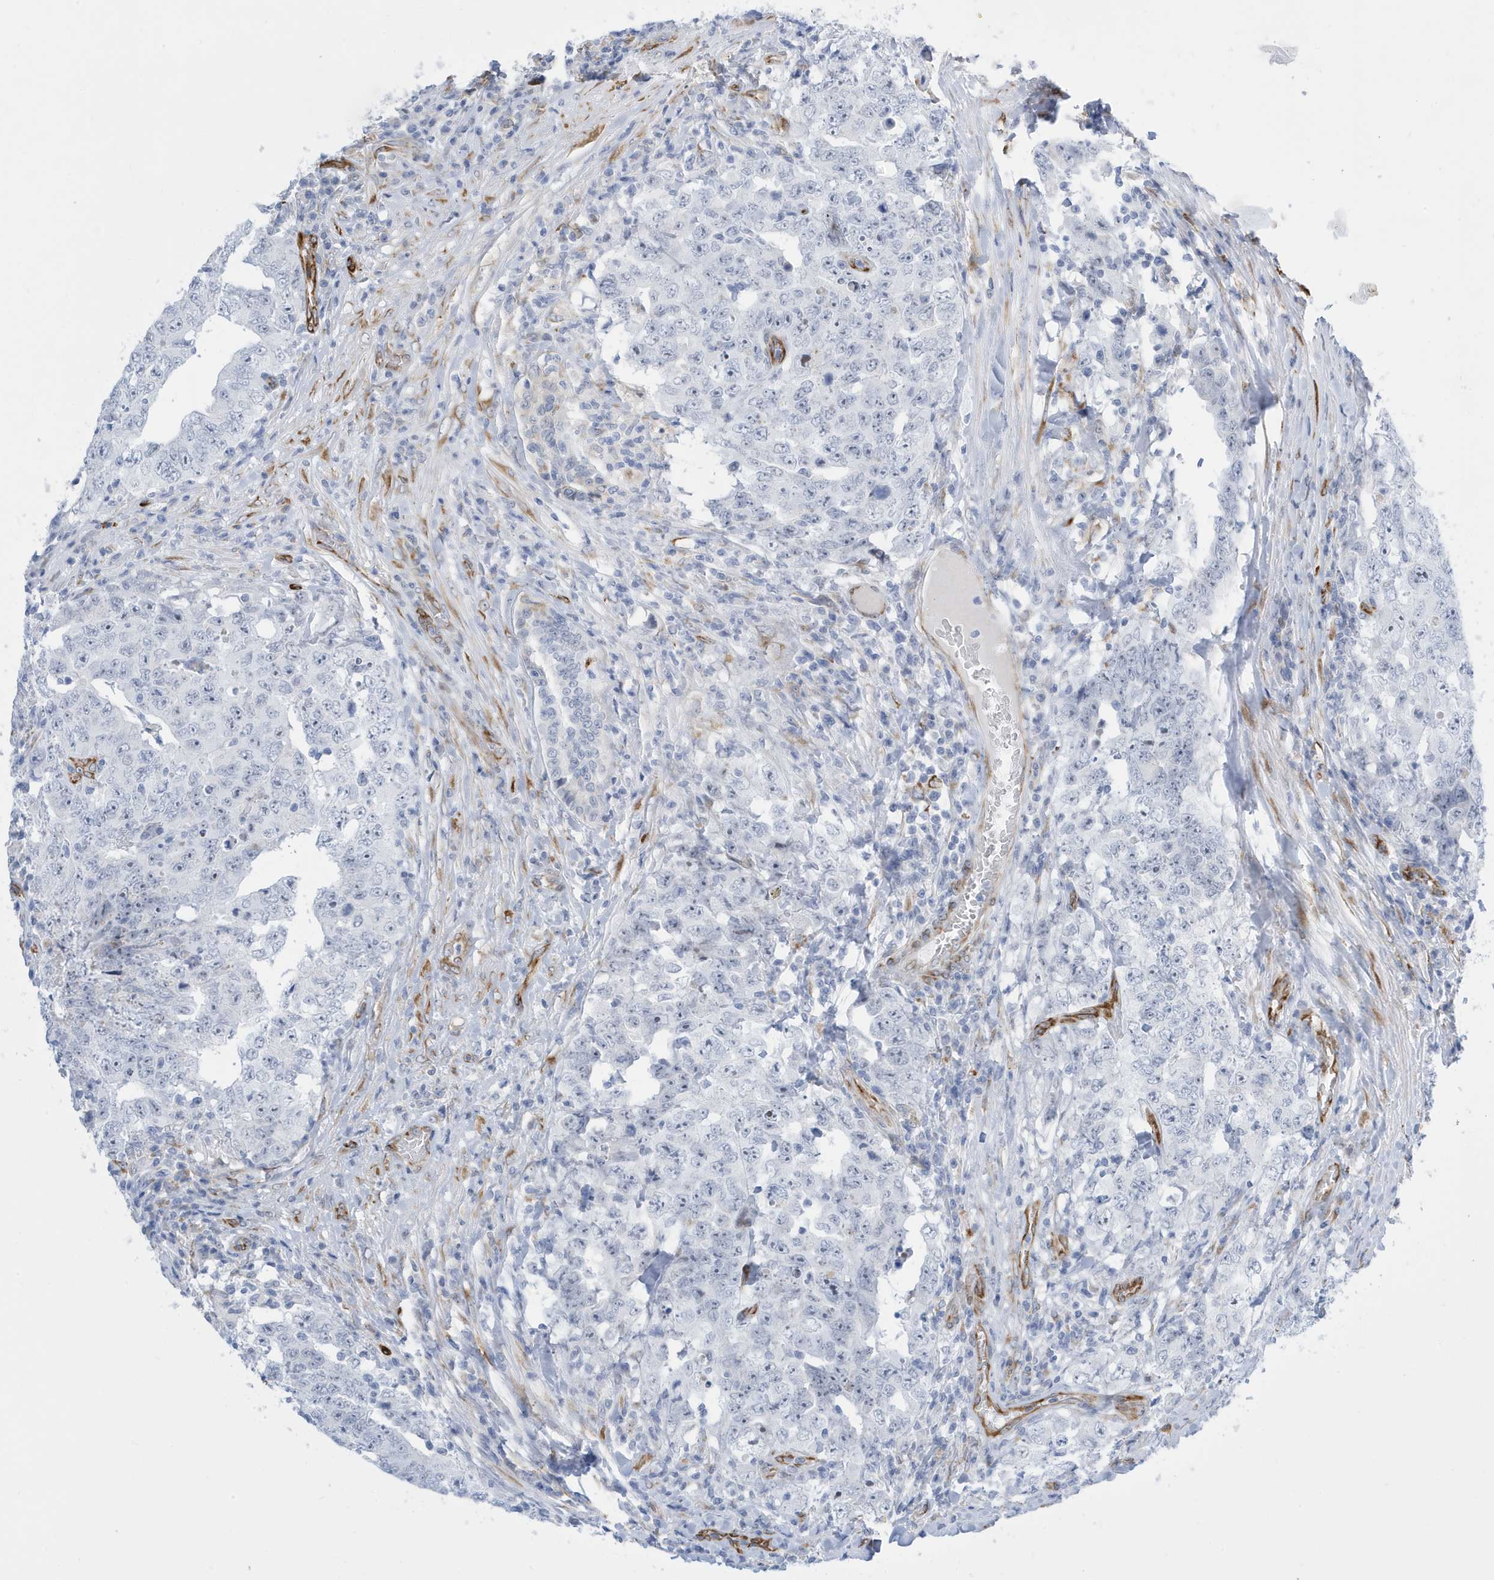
{"staining": {"intensity": "negative", "quantity": "none", "location": "none"}, "tissue": "testis cancer", "cell_type": "Tumor cells", "image_type": "cancer", "snomed": [{"axis": "morphology", "description": "Carcinoma, Embryonal, NOS"}, {"axis": "topography", "description": "Testis"}], "caption": "The photomicrograph demonstrates no significant positivity in tumor cells of testis embryonal carcinoma.", "gene": "SEMA3F", "patient": {"sex": "male", "age": 26}}